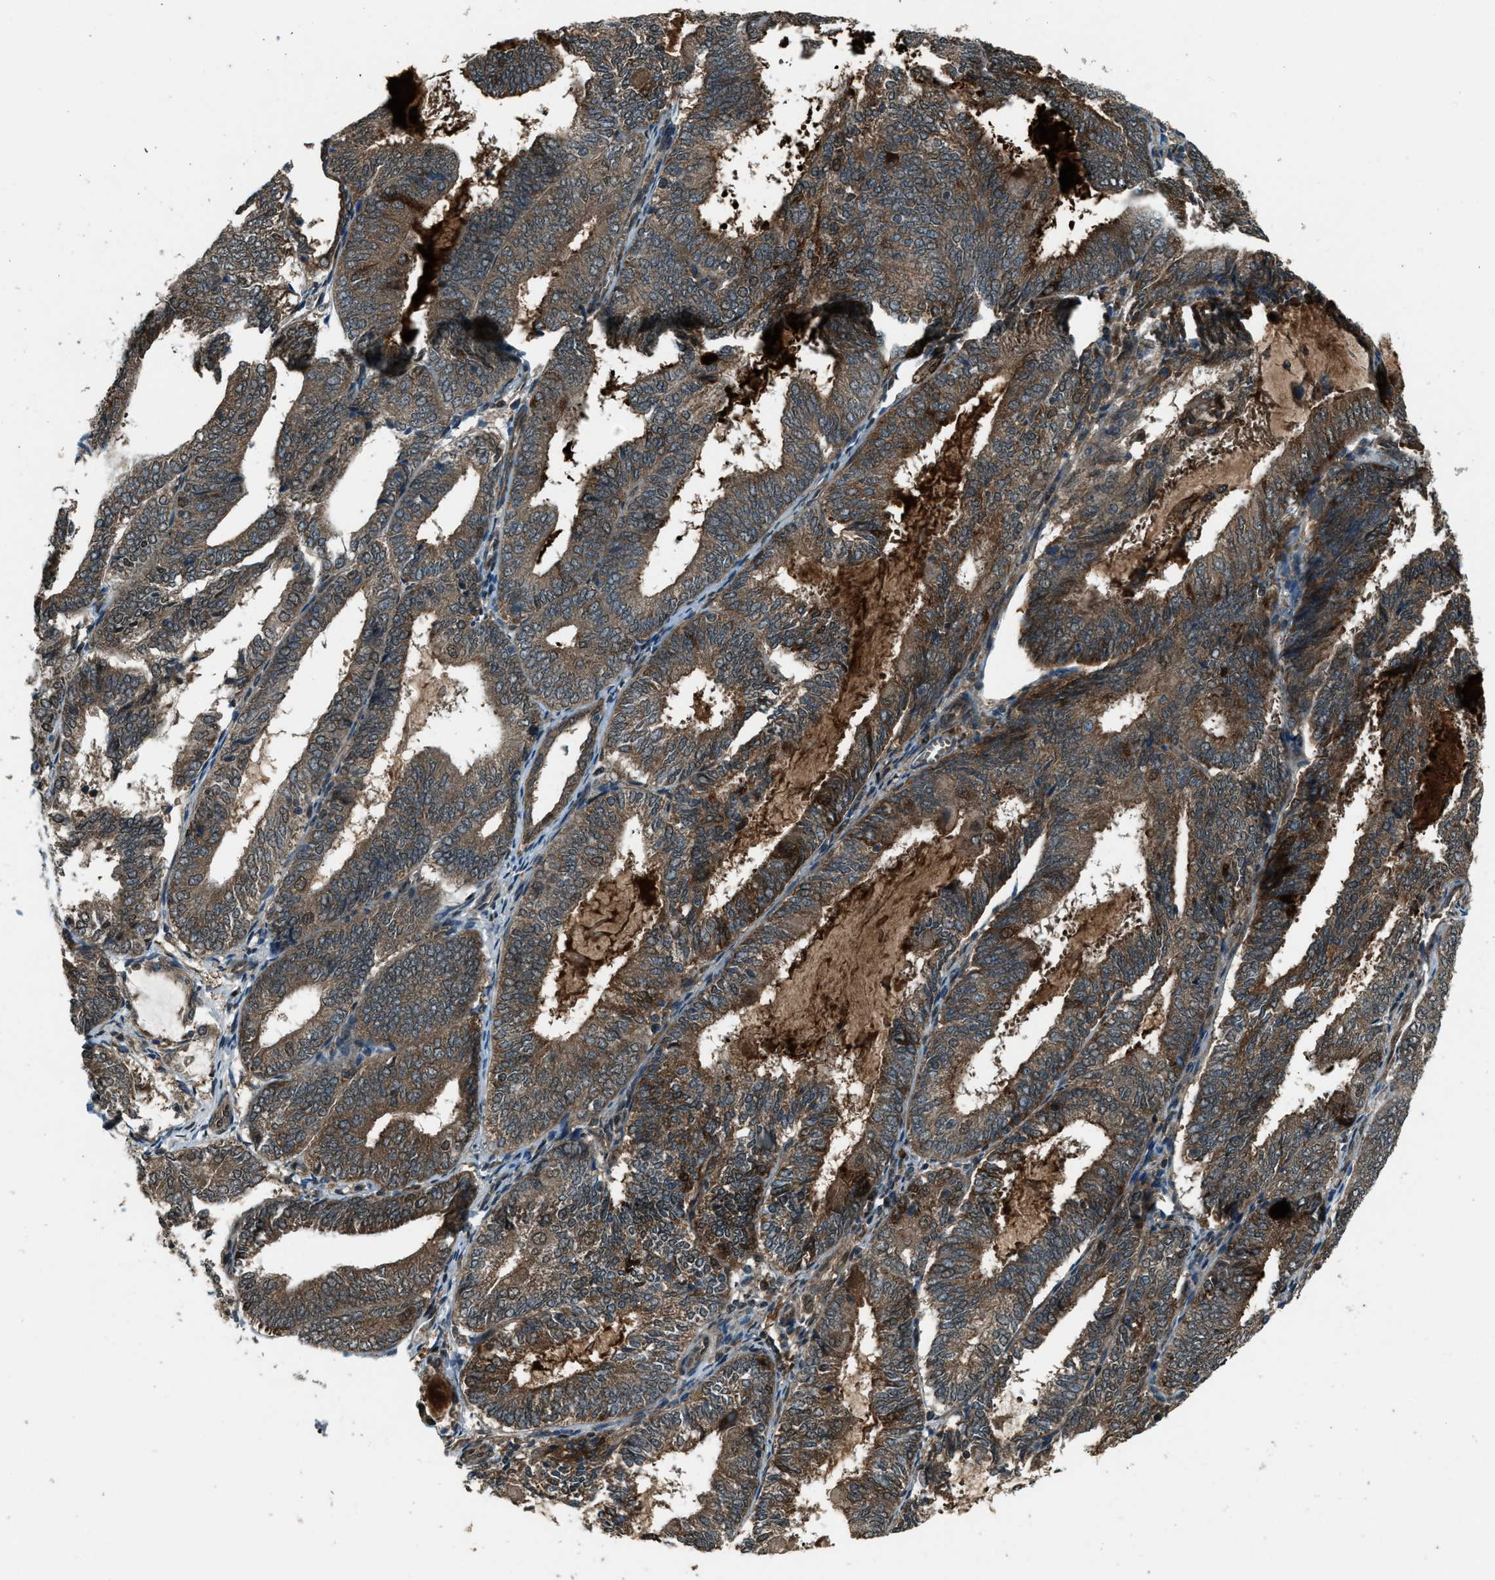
{"staining": {"intensity": "moderate", "quantity": ">75%", "location": "cytoplasmic/membranous"}, "tissue": "endometrial cancer", "cell_type": "Tumor cells", "image_type": "cancer", "snomed": [{"axis": "morphology", "description": "Adenocarcinoma, NOS"}, {"axis": "topography", "description": "Endometrium"}], "caption": "Immunohistochemical staining of human endometrial cancer (adenocarcinoma) shows medium levels of moderate cytoplasmic/membranous protein expression in approximately >75% of tumor cells. Nuclei are stained in blue.", "gene": "SVIL", "patient": {"sex": "female", "age": 81}}